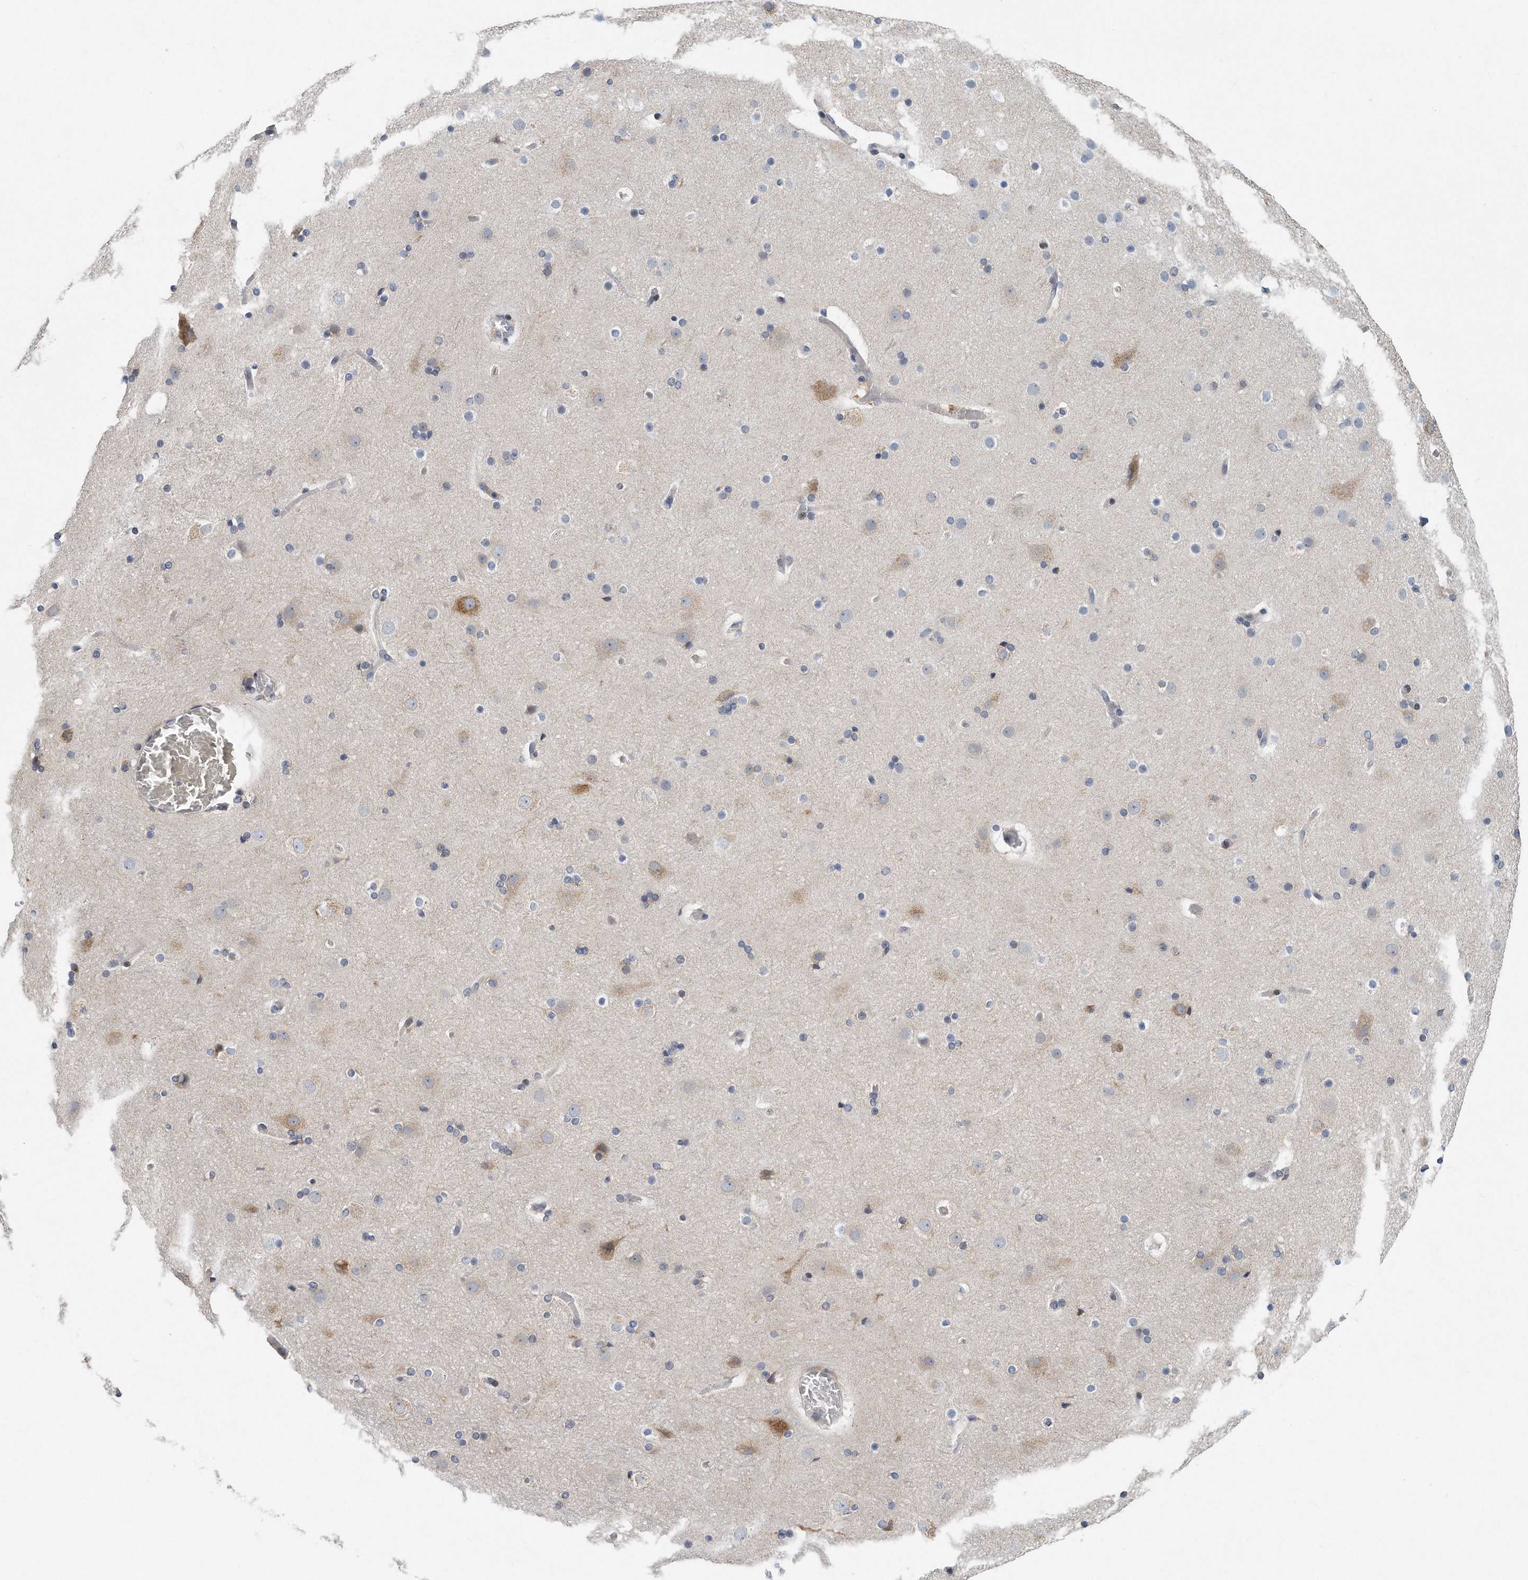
{"staining": {"intensity": "negative", "quantity": "none", "location": "none"}, "tissue": "cerebral cortex", "cell_type": "Endothelial cells", "image_type": "normal", "snomed": [{"axis": "morphology", "description": "Normal tissue, NOS"}, {"axis": "topography", "description": "Cerebral cortex"}], "caption": "Immunohistochemical staining of normal cerebral cortex exhibits no significant expression in endothelial cells.", "gene": "VLDLR", "patient": {"sex": "male", "age": 57}}